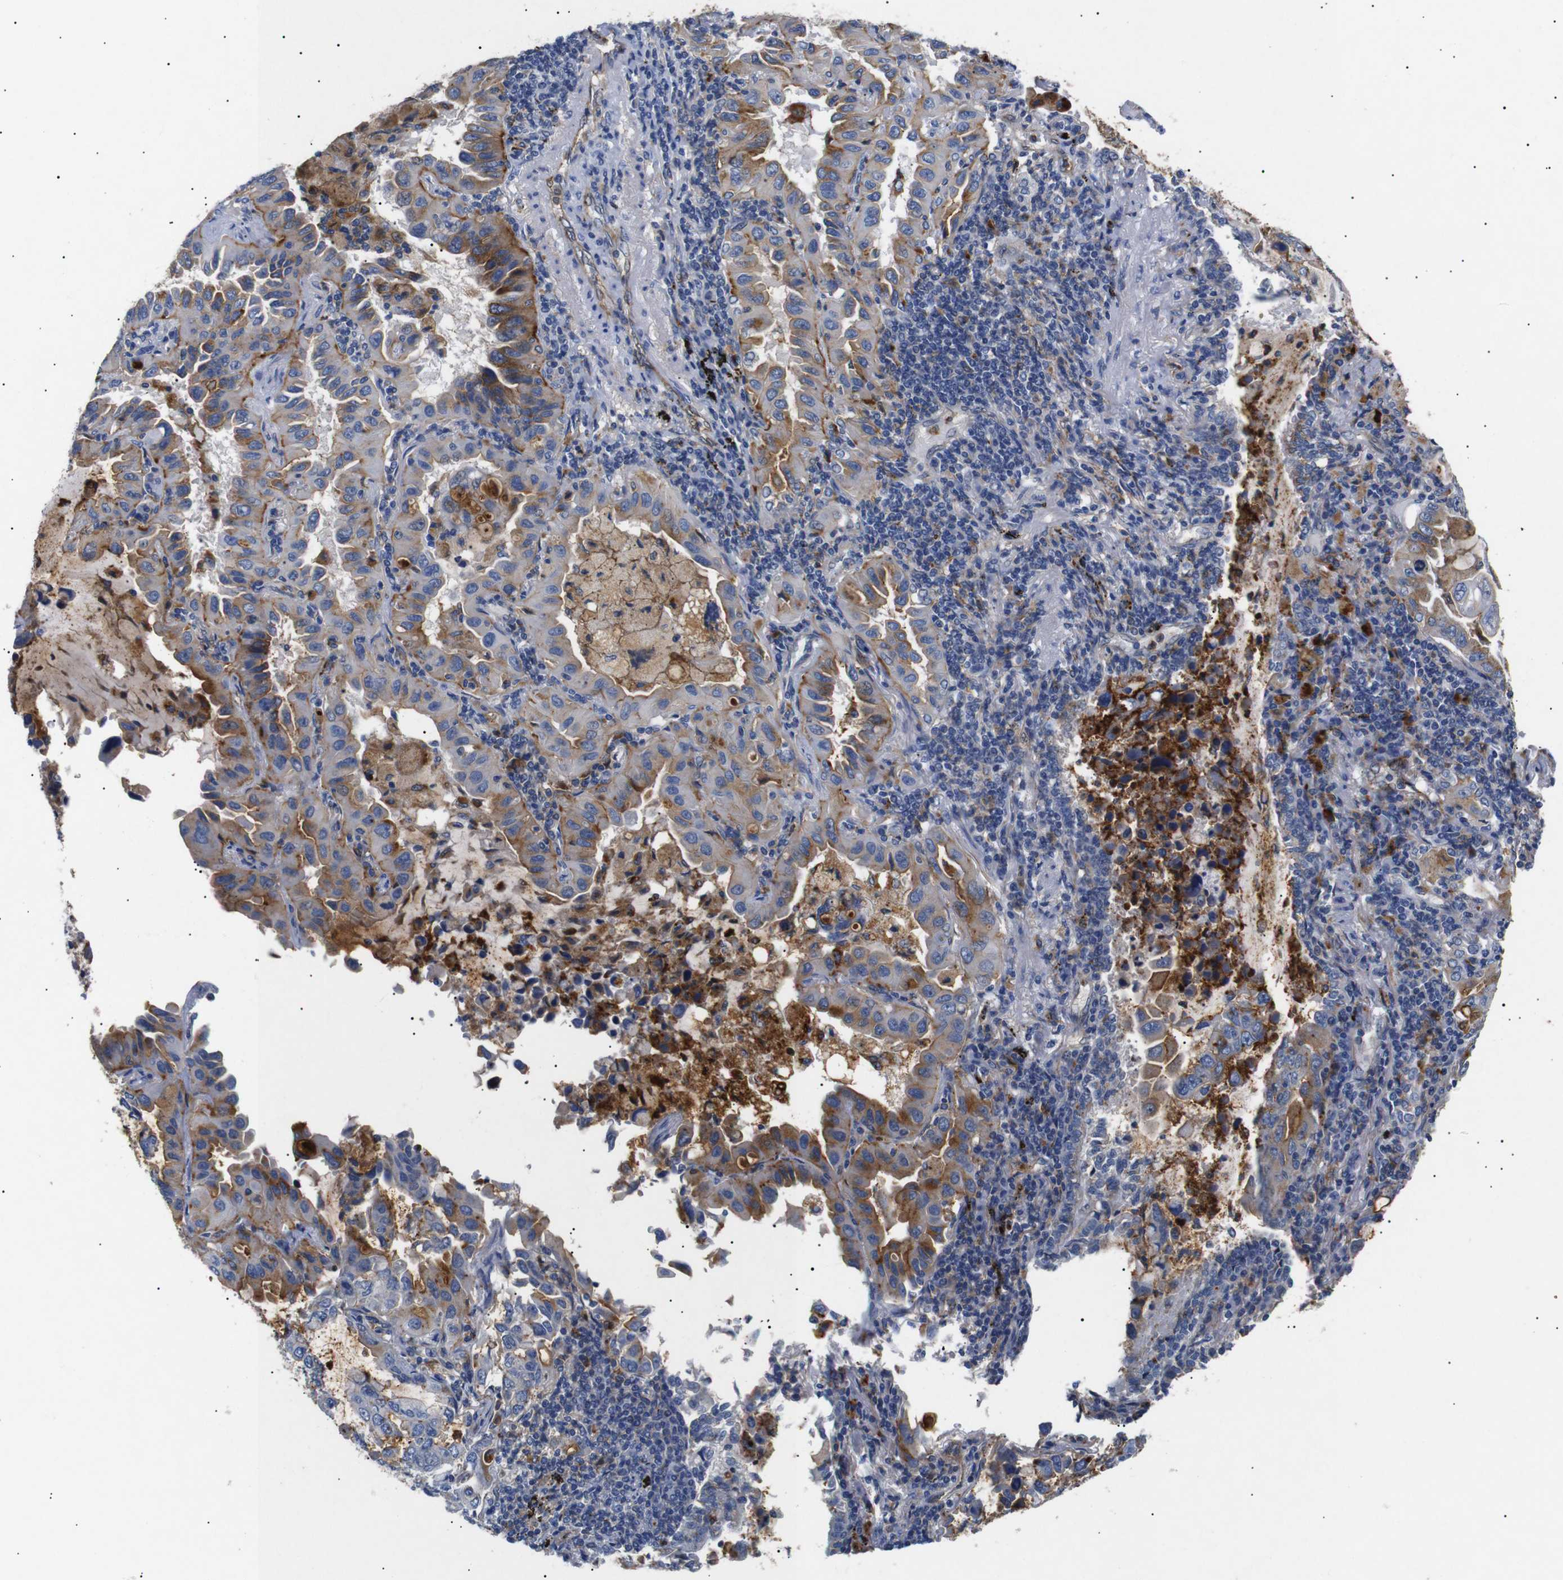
{"staining": {"intensity": "moderate", "quantity": "25%-75%", "location": "cytoplasmic/membranous"}, "tissue": "lung cancer", "cell_type": "Tumor cells", "image_type": "cancer", "snomed": [{"axis": "morphology", "description": "Adenocarcinoma, NOS"}, {"axis": "topography", "description": "Lung"}], "caption": "Lung cancer (adenocarcinoma) was stained to show a protein in brown. There is medium levels of moderate cytoplasmic/membranous positivity in approximately 25%-75% of tumor cells.", "gene": "SDCBP", "patient": {"sex": "male", "age": 64}}